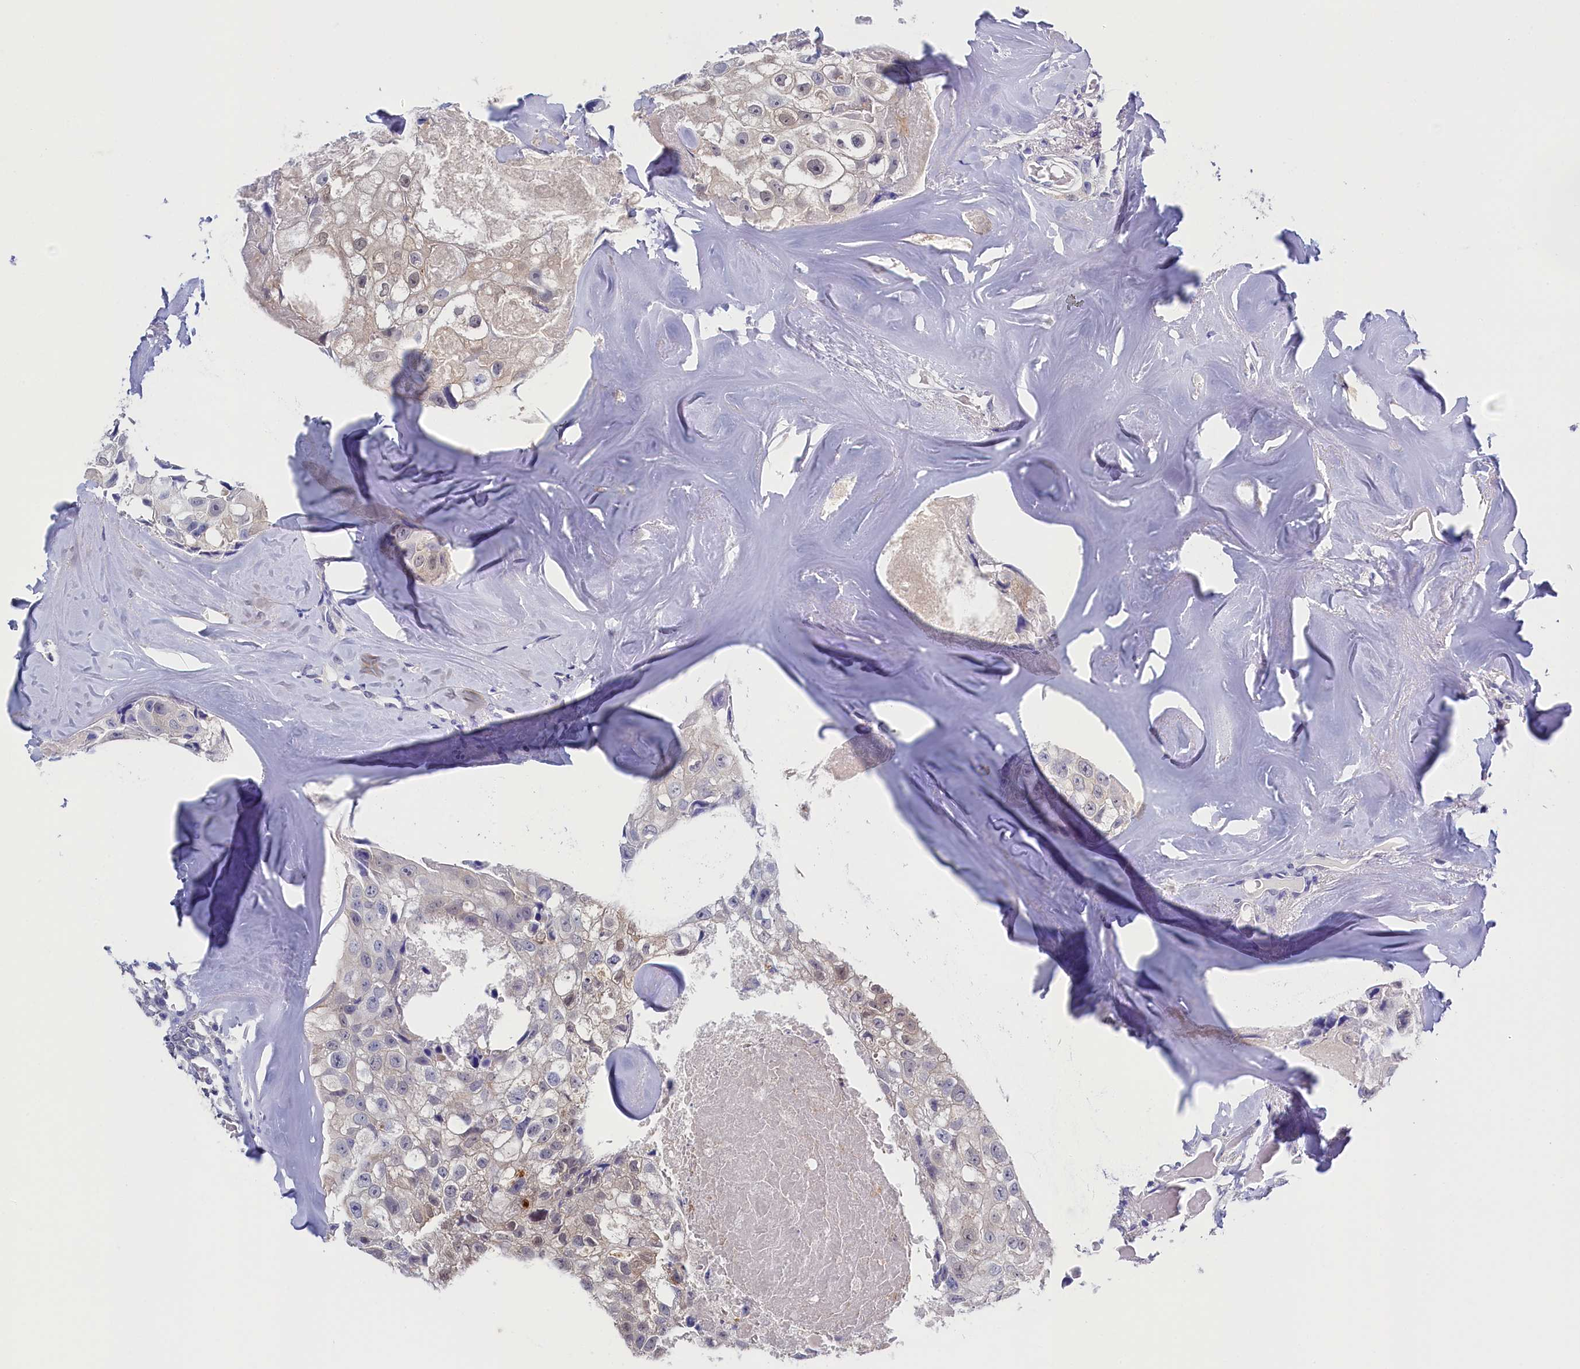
{"staining": {"intensity": "negative", "quantity": "none", "location": "none"}, "tissue": "head and neck cancer", "cell_type": "Tumor cells", "image_type": "cancer", "snomed": [{"axis": "morphology", "description": "Adenocarcinoma, NOS"}, {"axis": "morphology", "description": "Adenocarcinoma, metastatic, NOS"}, {"axis": "topography", "description": "Head-Neck"}], "caption": "The histopathology image demonstrates no staining of tumor cells in head and neck cancer (metastatic adenocarcinoma).", "gene": "C11orf54", "patient": {"sex": "male", "age": 75}}